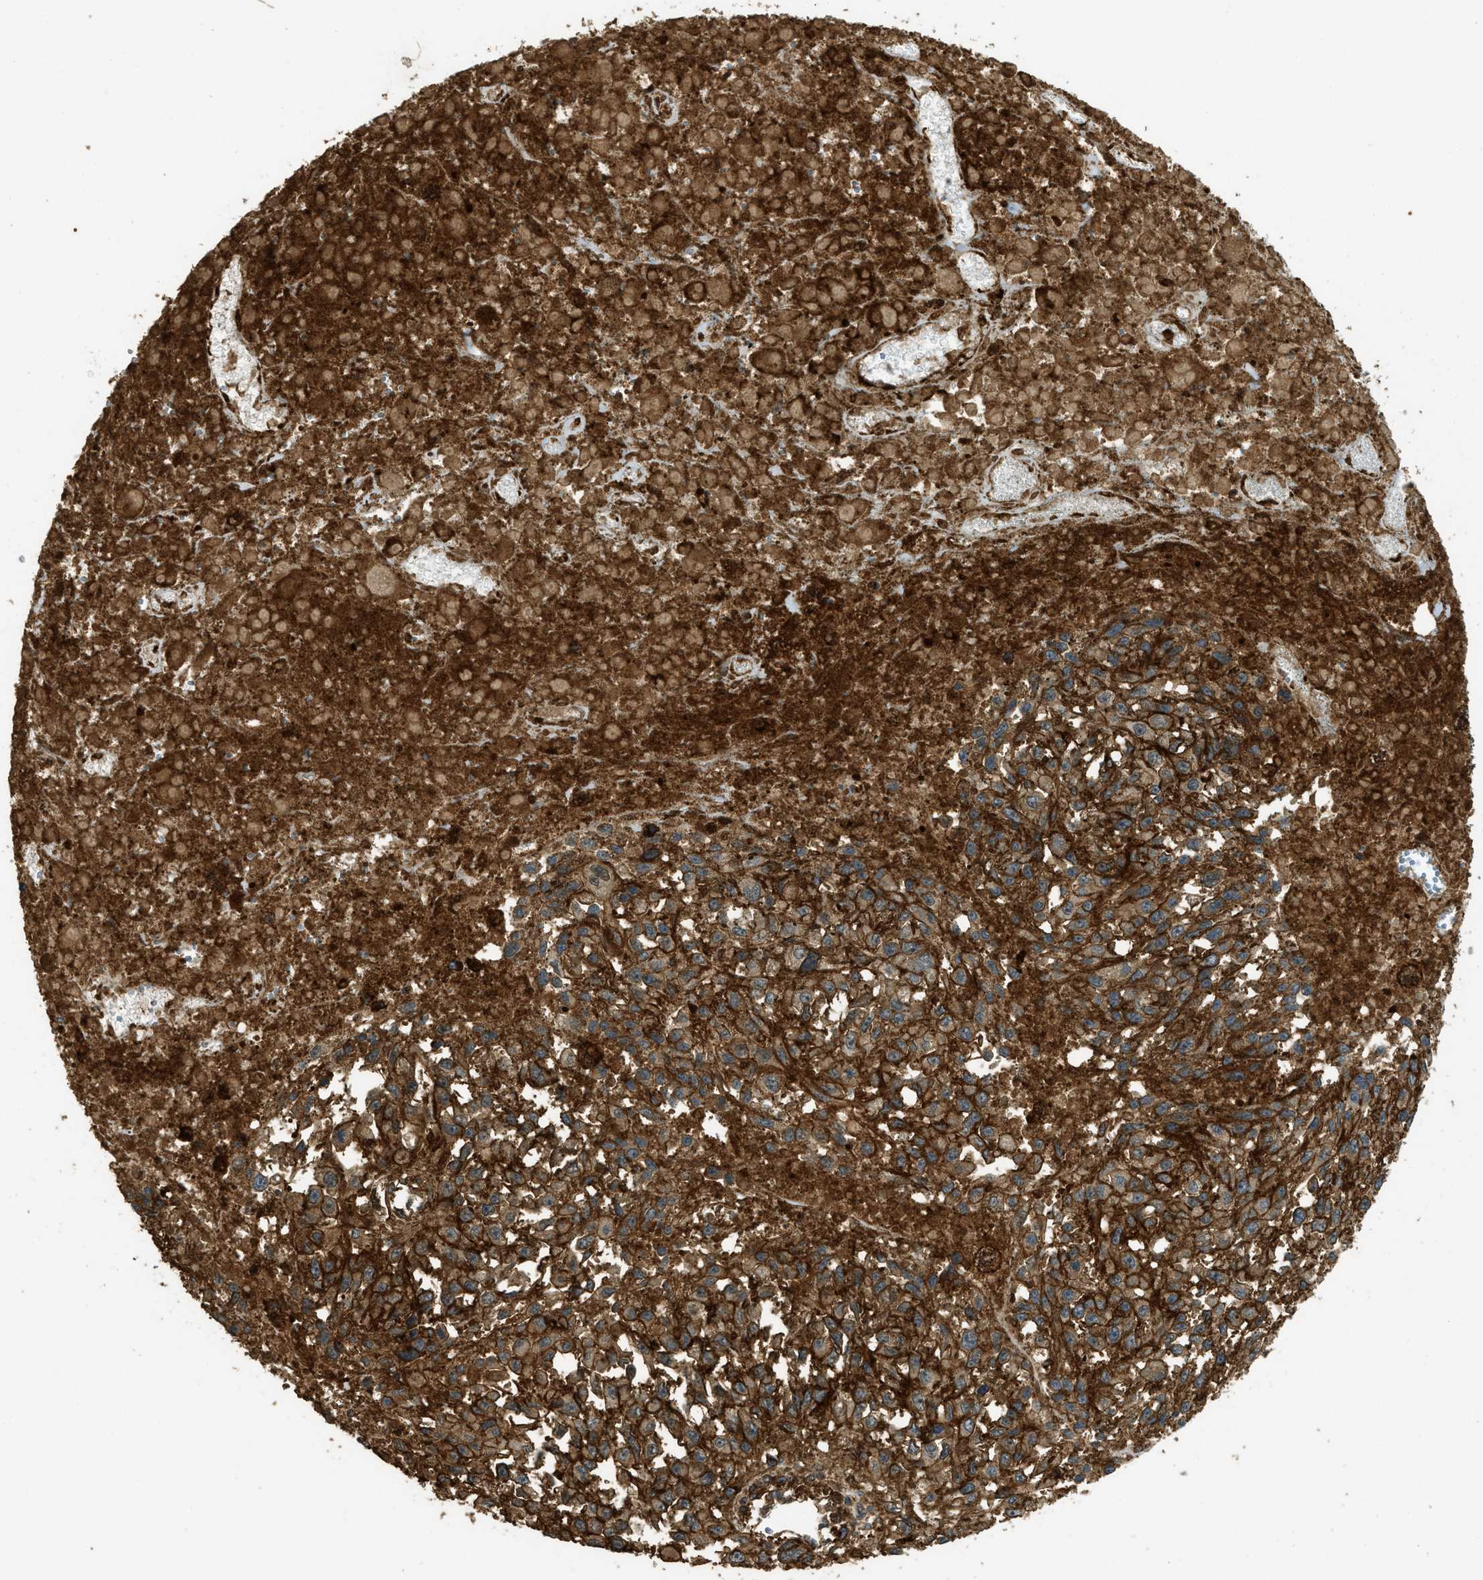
{"staining": {"intensity": "strong", "quantity": ">75%", "location": "cytoplasmic/membranous"}, "tissue": "melanoma", "cell_type": "Tumor cells", "image_type": "cancer", "snomed": [{"axis": "morphology", "description": "Malignant melanoma, Metastatic site"}, {"axis": "topography", "description": "Lymph node"}], "caption": "A high amount of strong cytoplasmic/membranous staining is identified in about >75% of tumor cells in malignant melanoma (metastatic site) tissue. Immunohistochemistry stains the protein in brown and the nuclei are stained blue.", "gene": "CD276", "patient": {"sex": "male", "age": 59}}